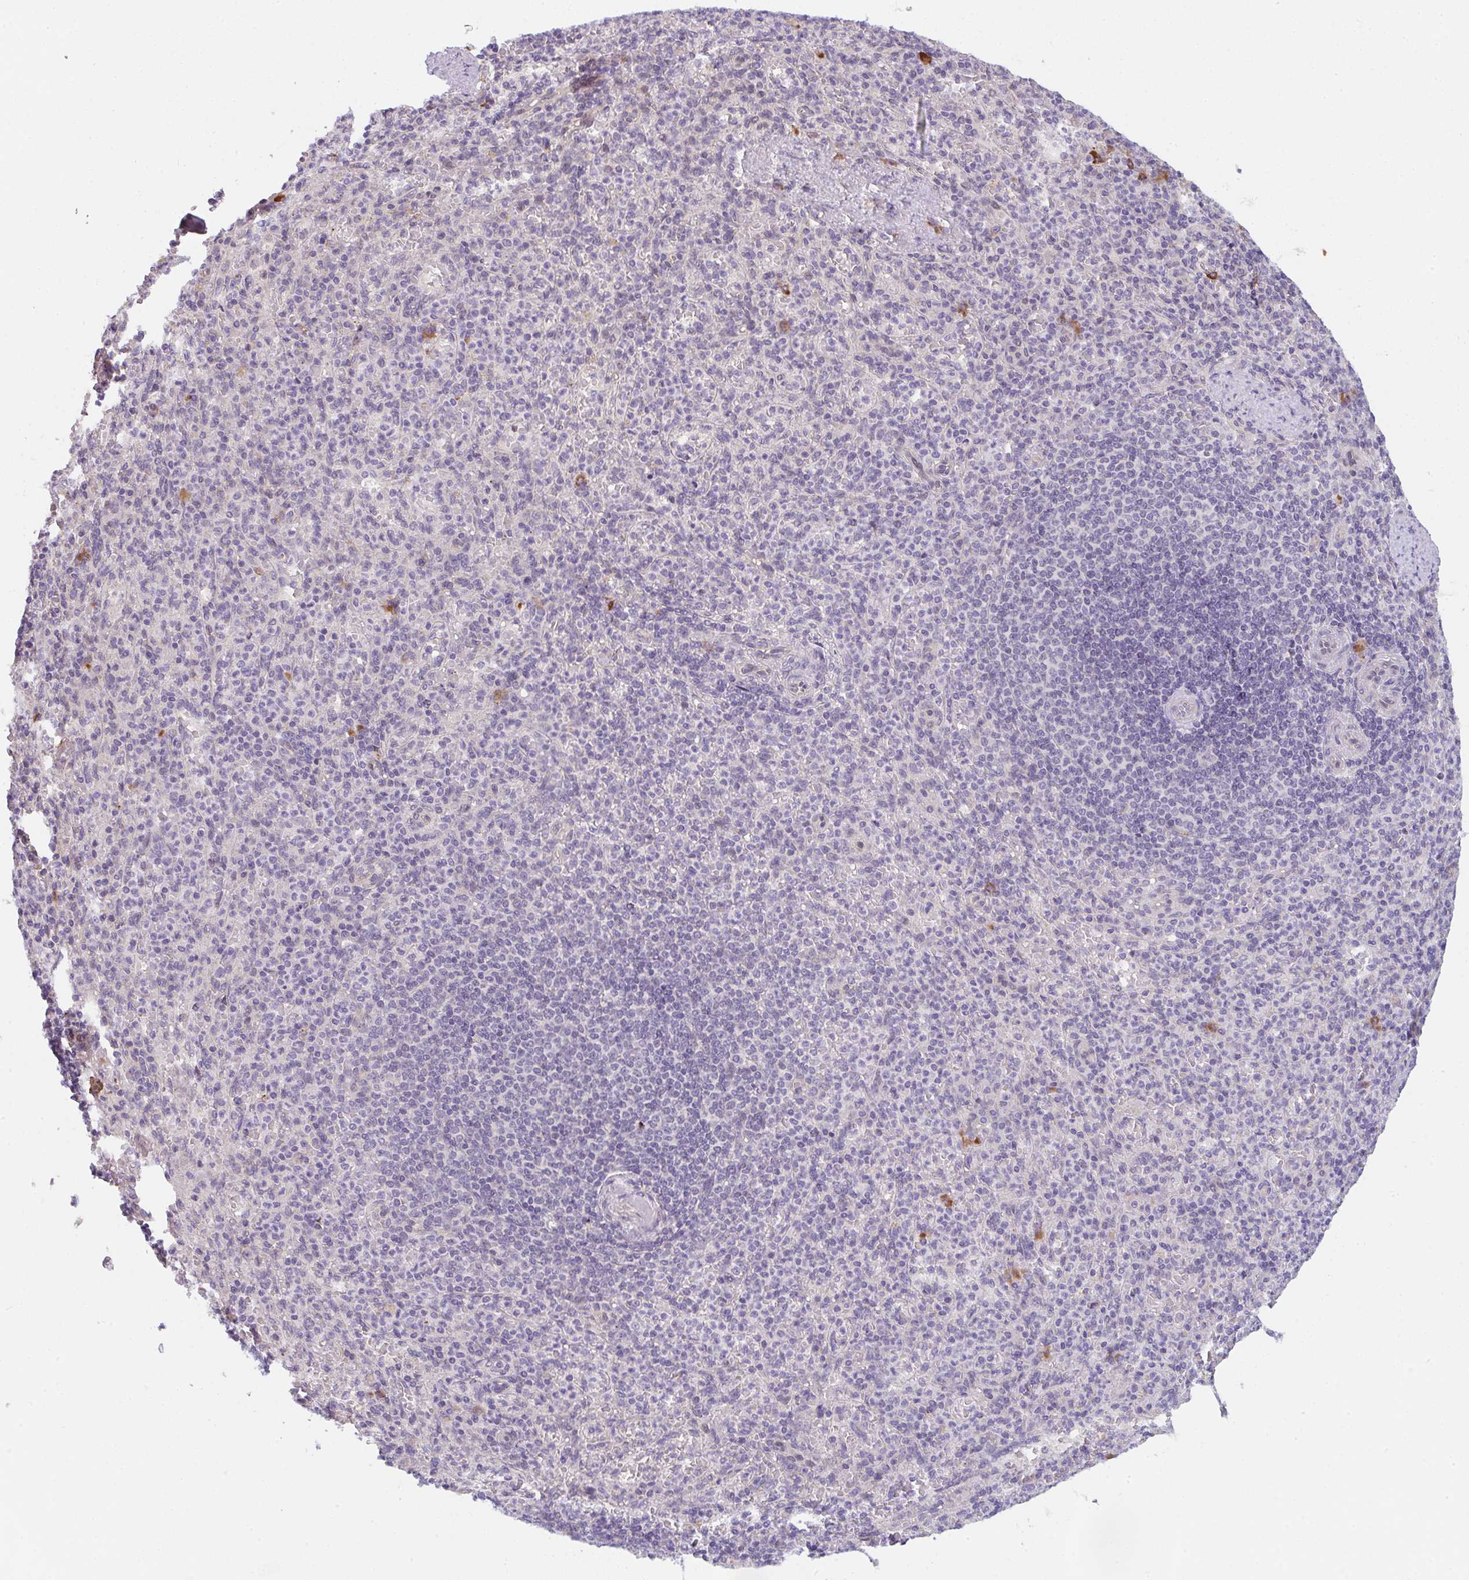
{"staining": {"intensity": "negative", "quantity": "none", "location": "none"}, "tissue": "spleen", "cell_type": "Cells in red pulp", "image_type": "normal", "snomed": [{"axis": "morphology", "description": "Normal tissue, NOS"}, {"axis": "topography", "description": "Spleen"}], "caption": "Protein analysis of normal spleen reveals no significant positivity in cells in red pulp.", "gene": "TNFRSF10A", "patient": {"sex": "female", "age": 74}}